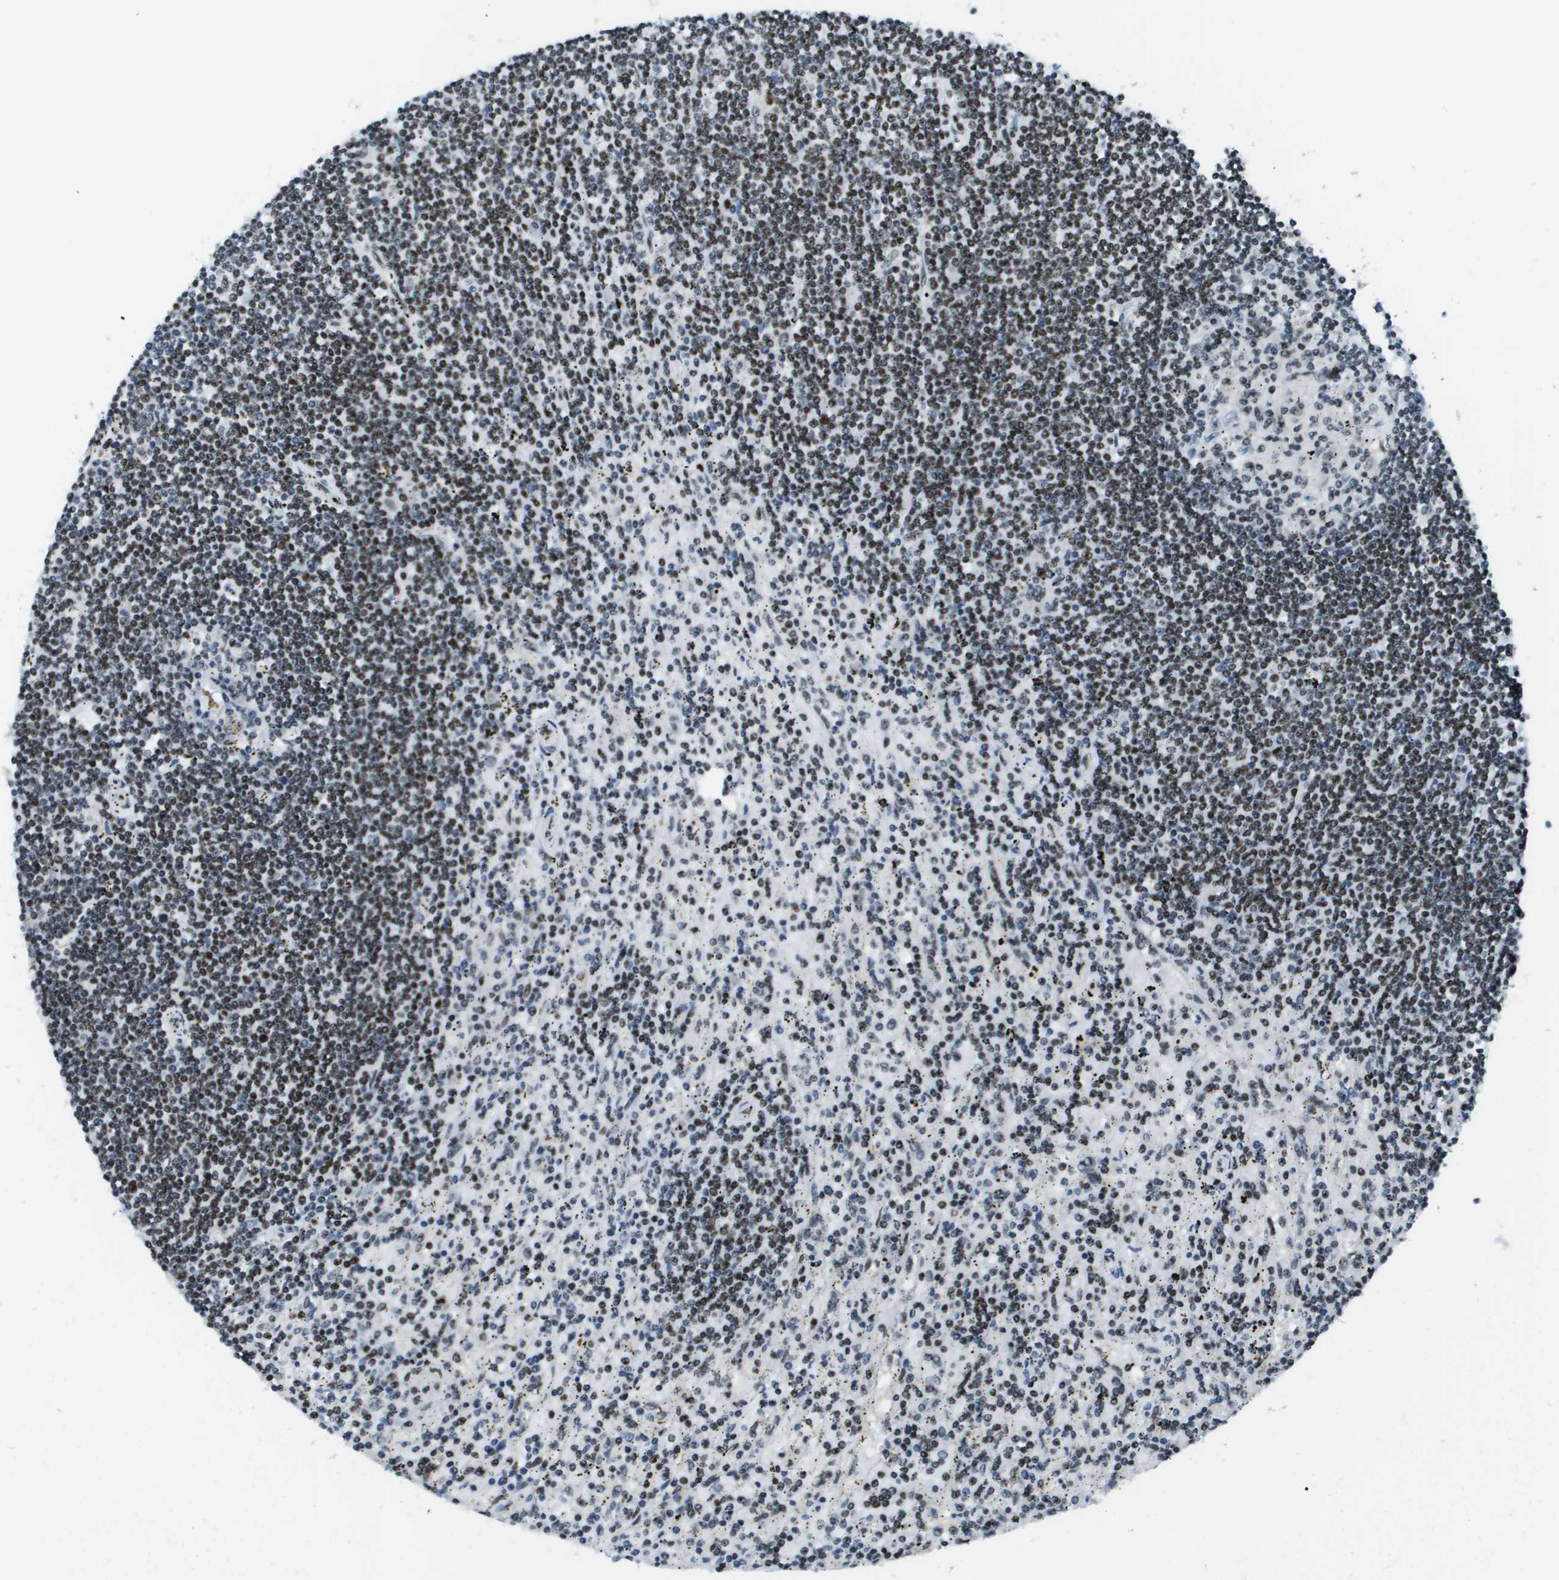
{"staining": {"intensity": "moderate", "quantity": "25%-75%", "location": "nuclear"}, "tissue": "lymphoma", "cell_type": "Tumor cells", "image_type": "cancer", "snomed": [{"axis": "morphology", "description": "Malignant lymphoma, non-Hodgkin's type, Low grade"}, {"axis": "topography", "description": "Spleen"}], "caption": "Human lymphoma stained with a protein marker exhibits moderate staining in tumor cells.", "gene": "SP100", "patient": {"sex": "male", "age": 76}}